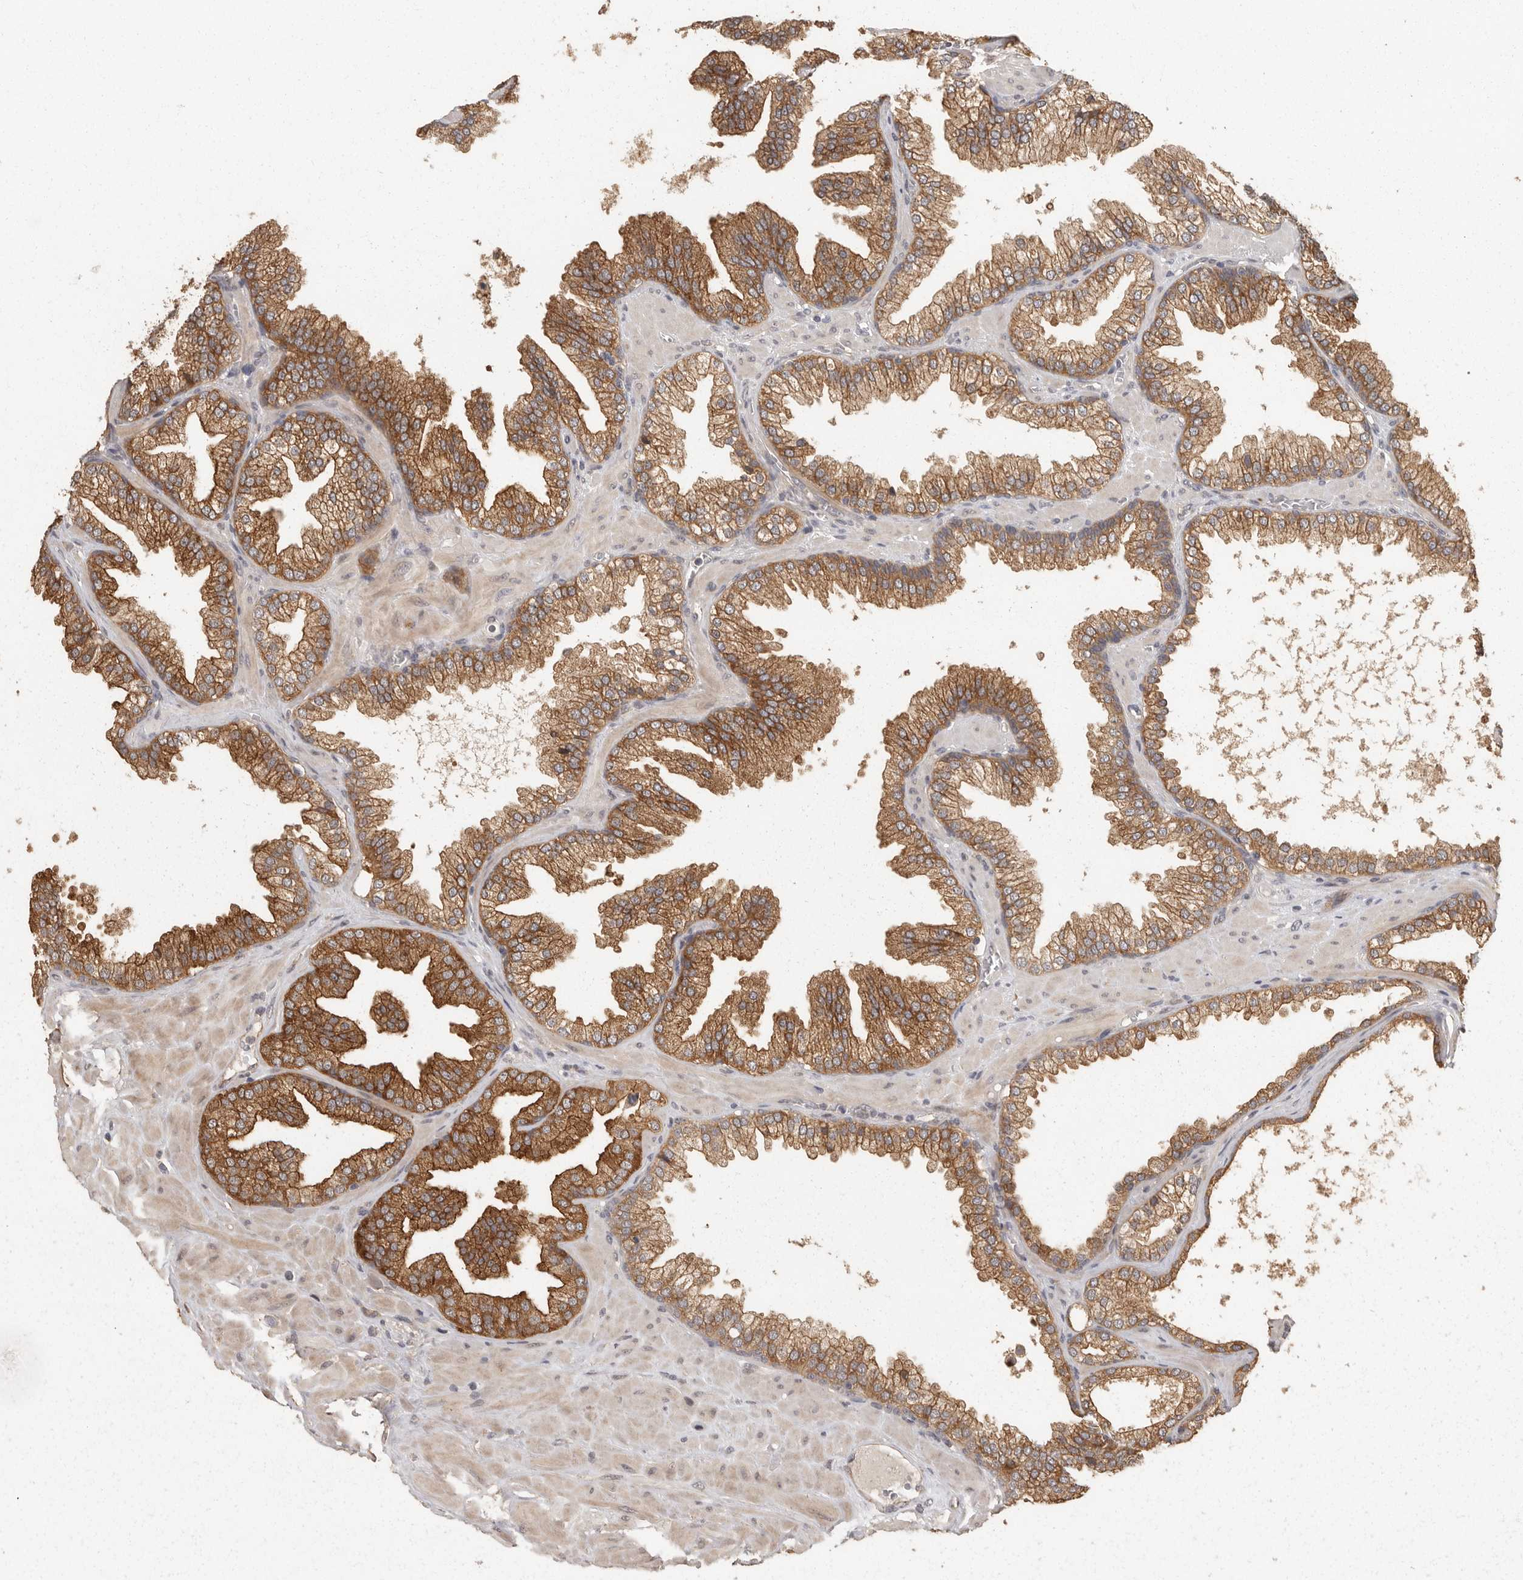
{"staining": {"intensity": "moderate", "quantity": ">75%", "location": "cytoplasmic/membranous"}, "tissue": "prostate cancer", "cell_type": "Tumor cells", "image_type": "cancer", "snomed": [{"axis": "morphology", "description": "Adenocarcinoma, Low grade"}, {"axis": "topography", "description": "Prostate"}], "caption": "An IHC micrograph of tumor tissue is shown. Protein staining in brown shows moderate cytoplasmic/membranous positivity in prostate cancer (low-grade adenocarcinoma) within tumor cells.", "gene": "BAIAP2", "patient": {"sex": "male", "age": 62}}